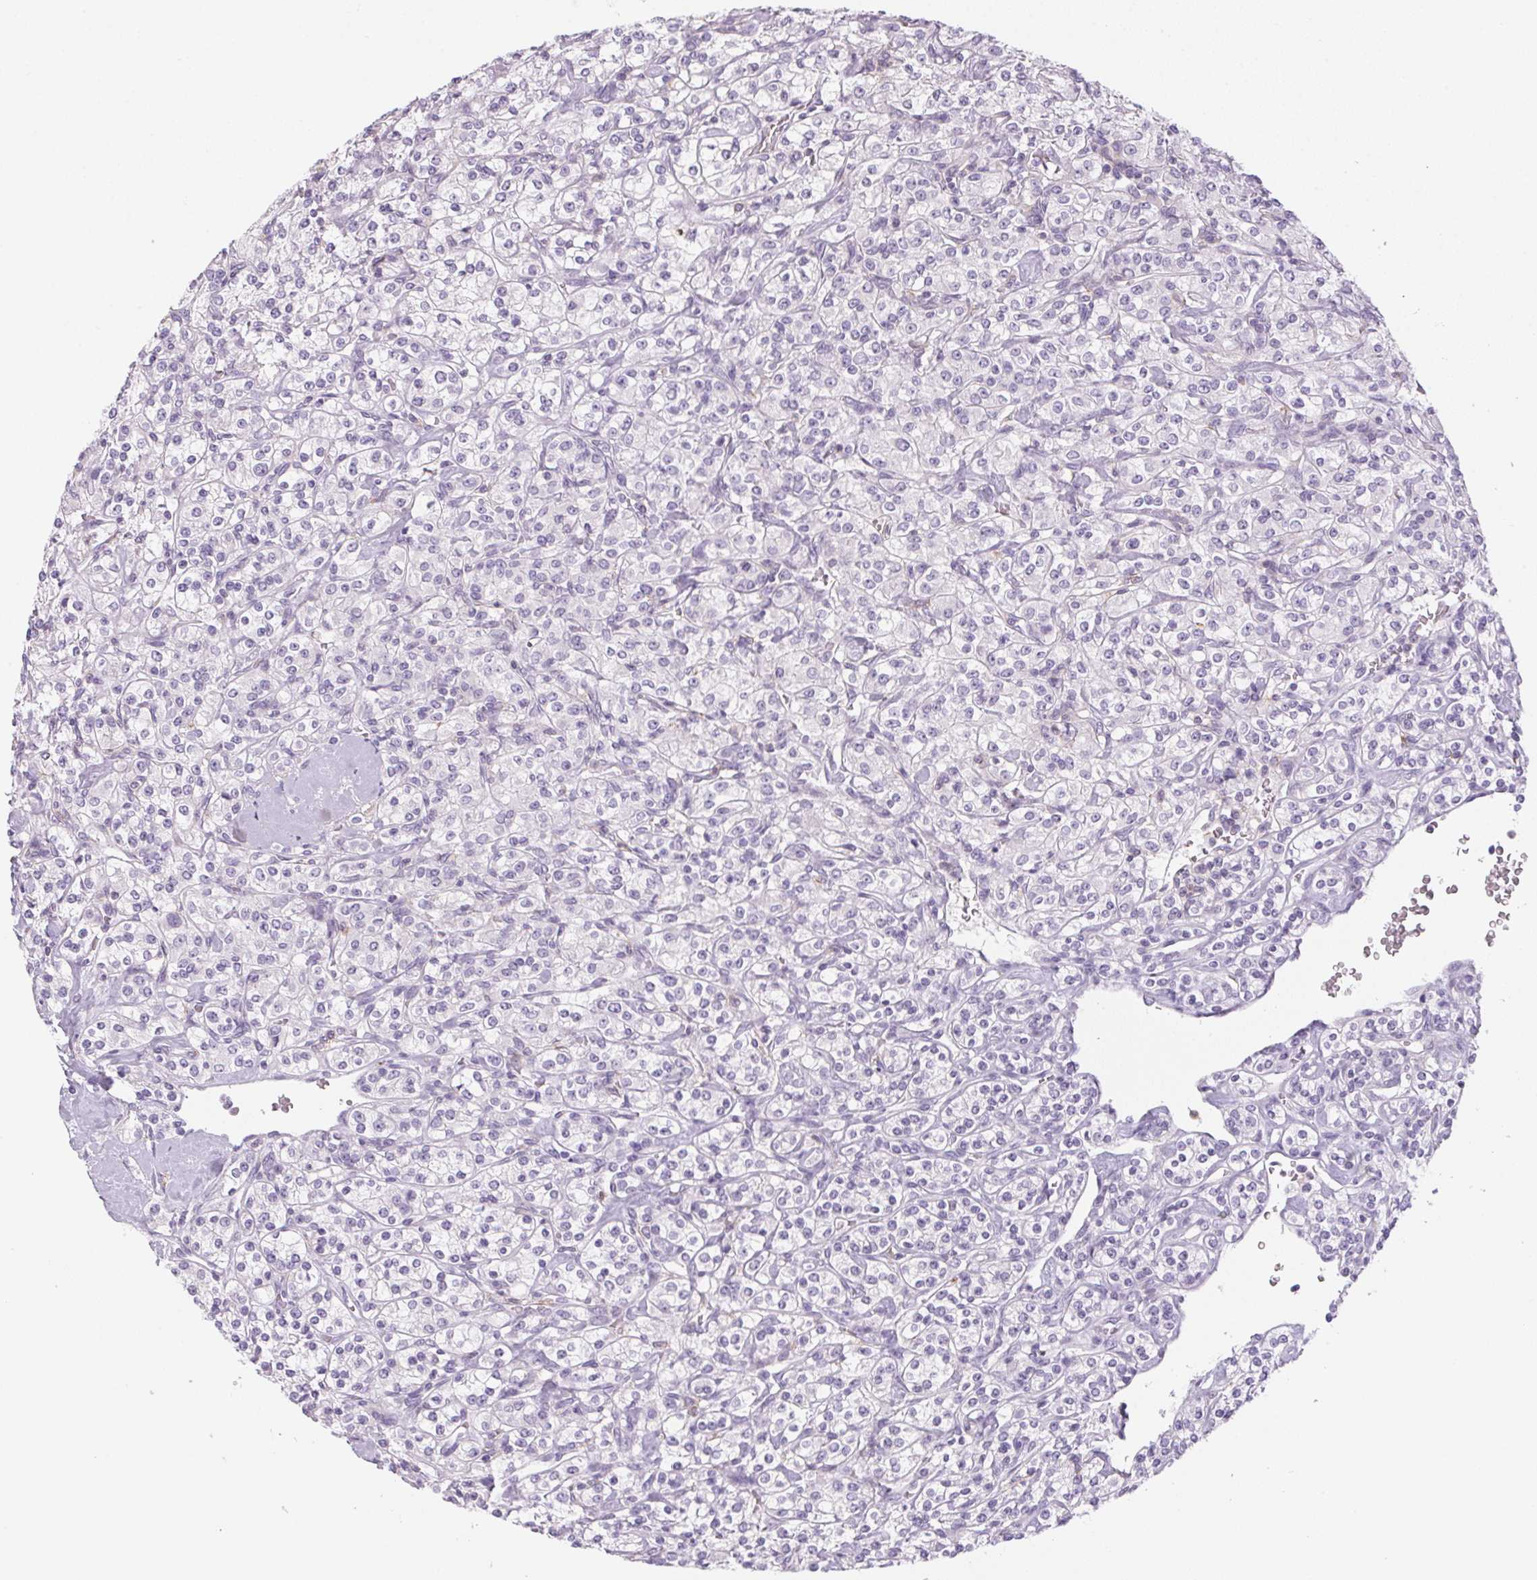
{"staining": {"intensity": "negative", "quantity": "none", "location": "none"}, "tissue": "renal cancer", "cell_type": "Tumor cells", "image_type": "cancer", "snomed": [{"axis": "morphology", "description": "Adenocarcinoma, NOS"}, {"axis": "topography", "description": "Kidney"}], "caption": "Human renal cancer stained for a protein using IHC displays no expression in tumor cells.", "gene": "ECPAS", "patient": {"sex": "male", "age": 77}}